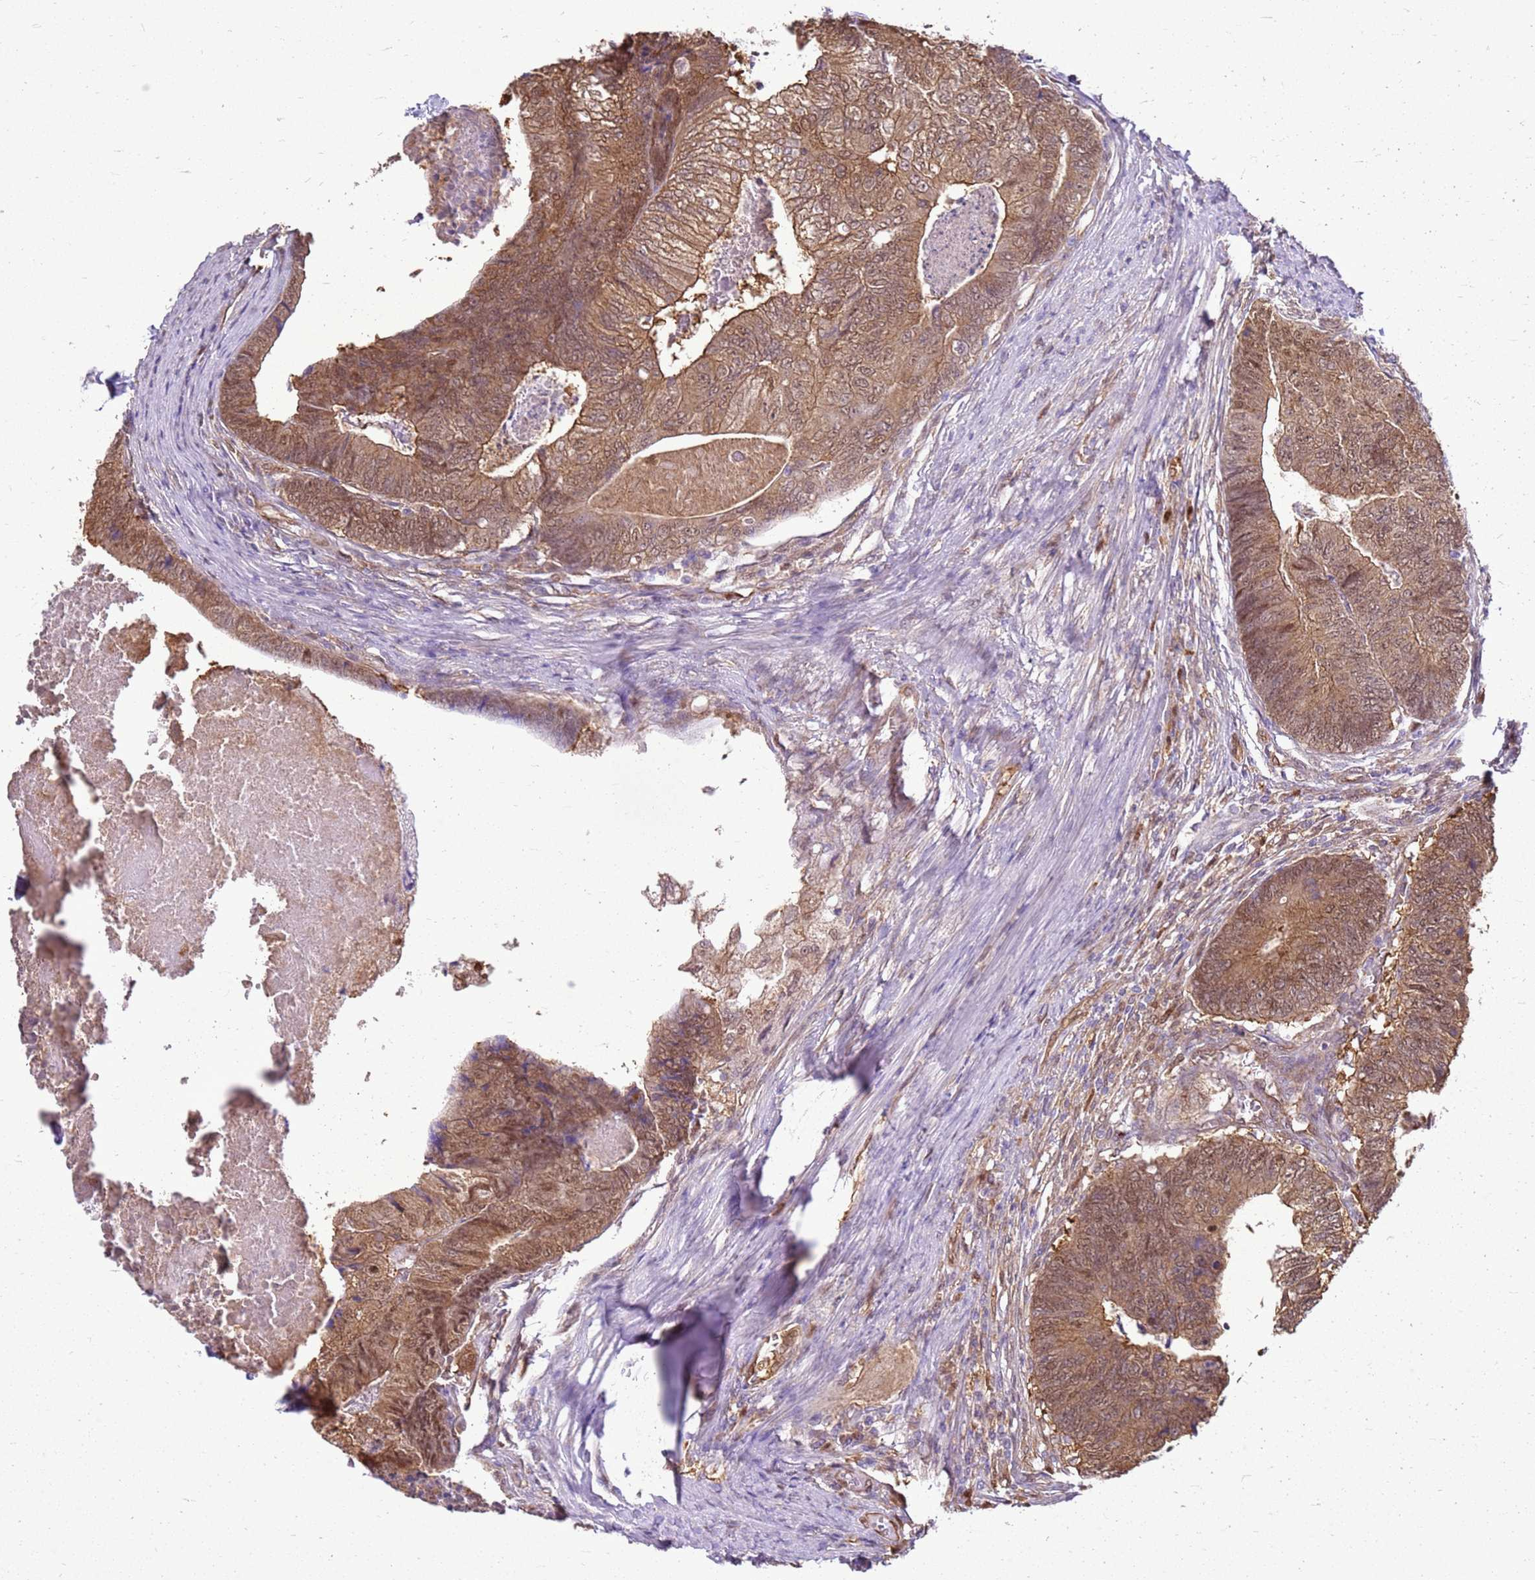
{"staining": {"intensity": "moderate", "quantity": ">75%", "location": "cytoplasmic/membranous,nuclear"}, "tissue": "colorectal cancer", "cell_type": "Tumor cells", "image_type": "cancer", "snomed": [{"axis": "morphology", "description": "Adenocarcinoma, NOS"}, {"axis": "topography", "description": "Colon"}], "caption": "This is an image of IHC staining of colorectal cancer (adenocarcinoma), which shows moderate staining in the cytoplasmic/membranous and nuclear of tumor cells.", "gene": "YWHAE", "patient": {"sex": "female", "age": 67}}